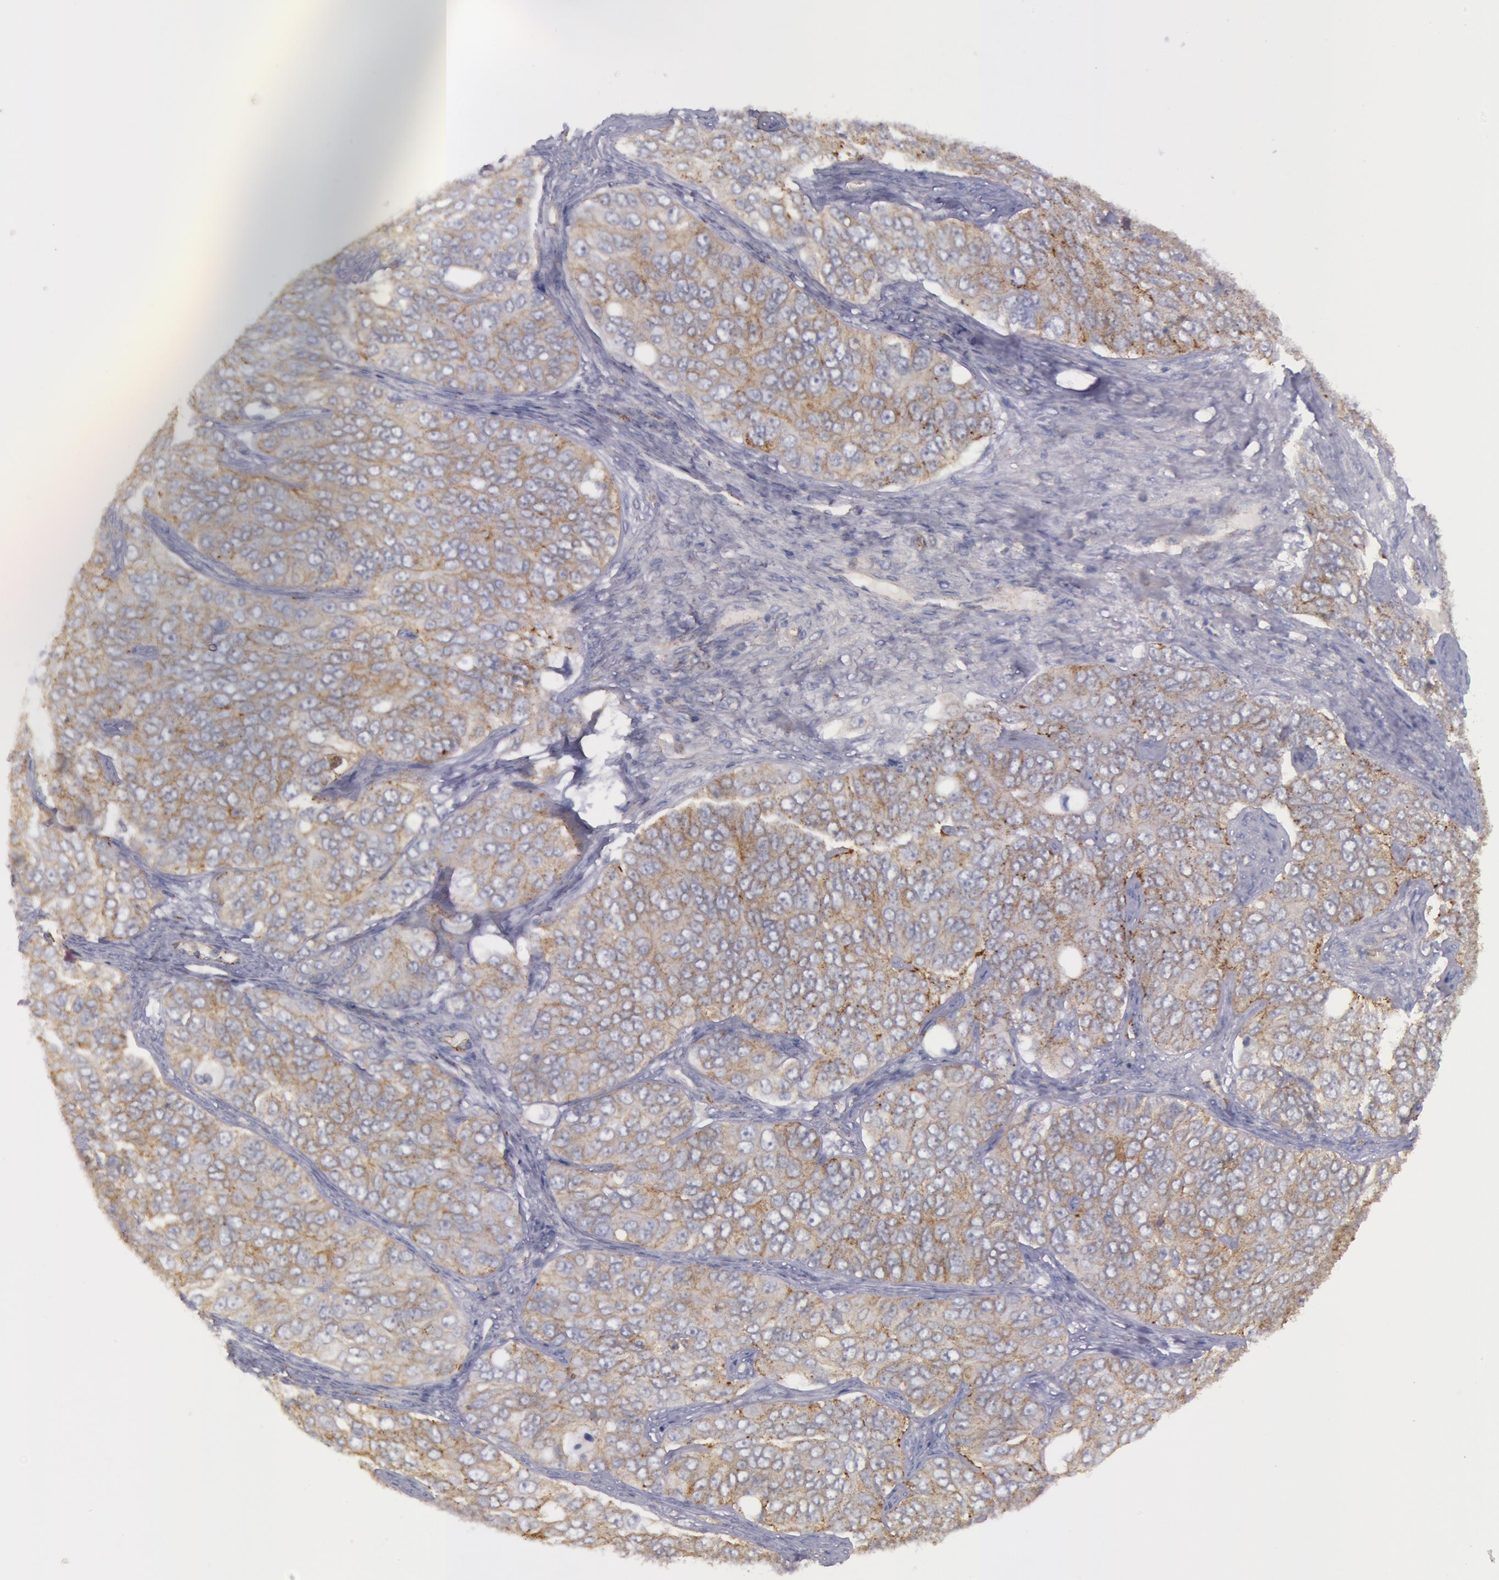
{"staining": {"intensity": "weak", "quantity": ">75%", "location": "cytoplasmic/membranous"}, "tissue": "ovarian cancer", "cell_type": "Tumor cells", "image_type": "cancer", "snomed": [{"axis": "morphology", "description": "Carcinoma, endometroid"}, {"axis": "topography", "description": "Ovary"}], "caption": "Protein expression analysis of ovarian cancer exhibits weak cytoplasmic/membranous positivity in approximately >75% of tumor cells.", "gene": "FLOT2", "patient": {"sex": "female", "age": 51}}